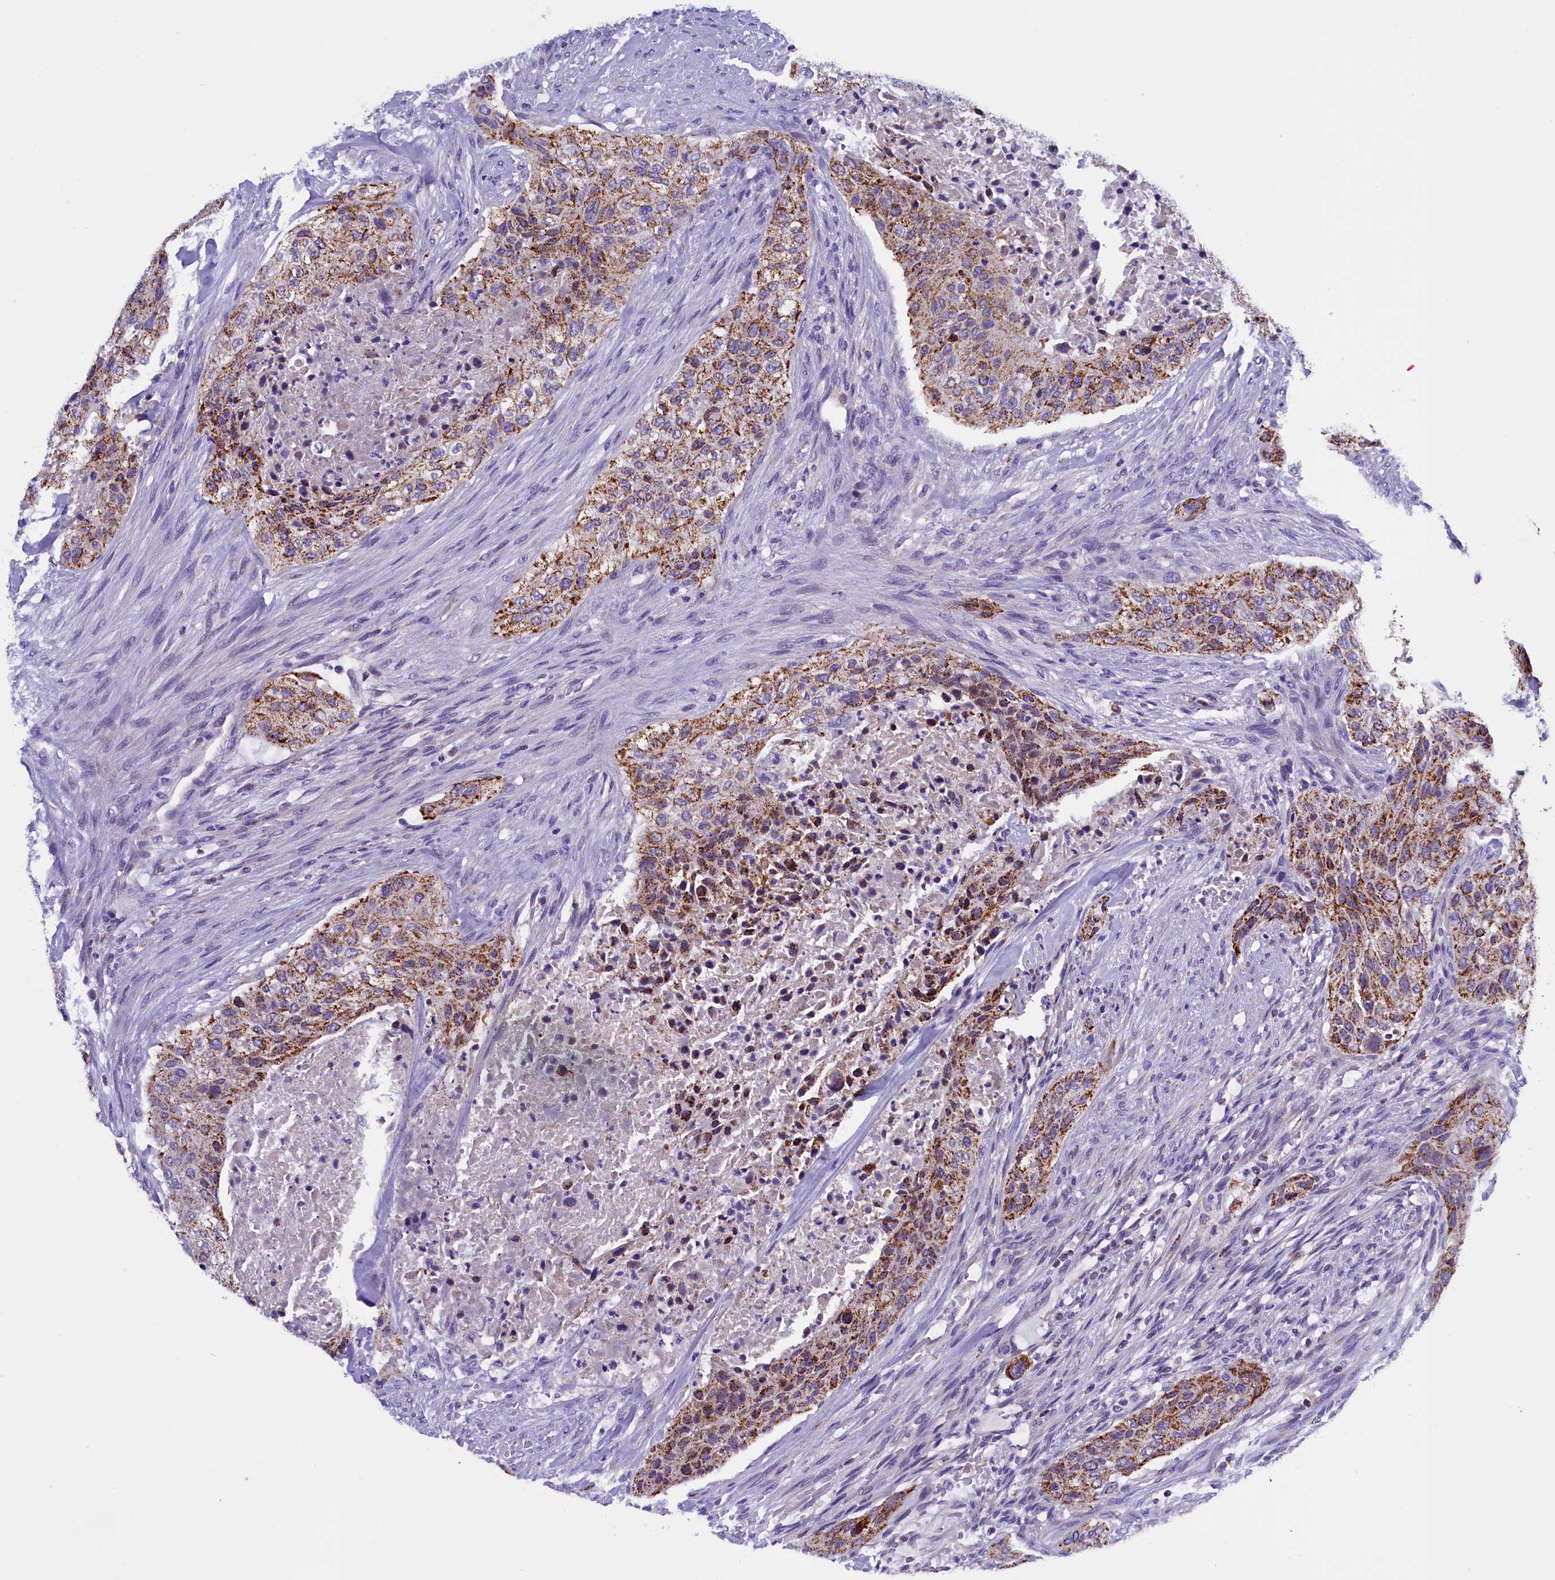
{"staining": {"intensity": "moderate", "quantity": ">75%", "location": "cytoplasmic/membranous"}, "tissue": "urothelial cancer", "cell_type": "Tumor cells", "image_type": "cancer", "snomed": [{"axis": "morphology", "description": "Urothelial carcinoma, High grade"}, {"axis": "topography", "description": "Urinary bladder"}], "caption": "Human urothelial cancer stained for a protein (brown) displays moderate cytoplasmic/membranous positive staining in about >75% of tumor cells.", "gene": "ABAT", "patient": {"sex": "male", "age": 35}}